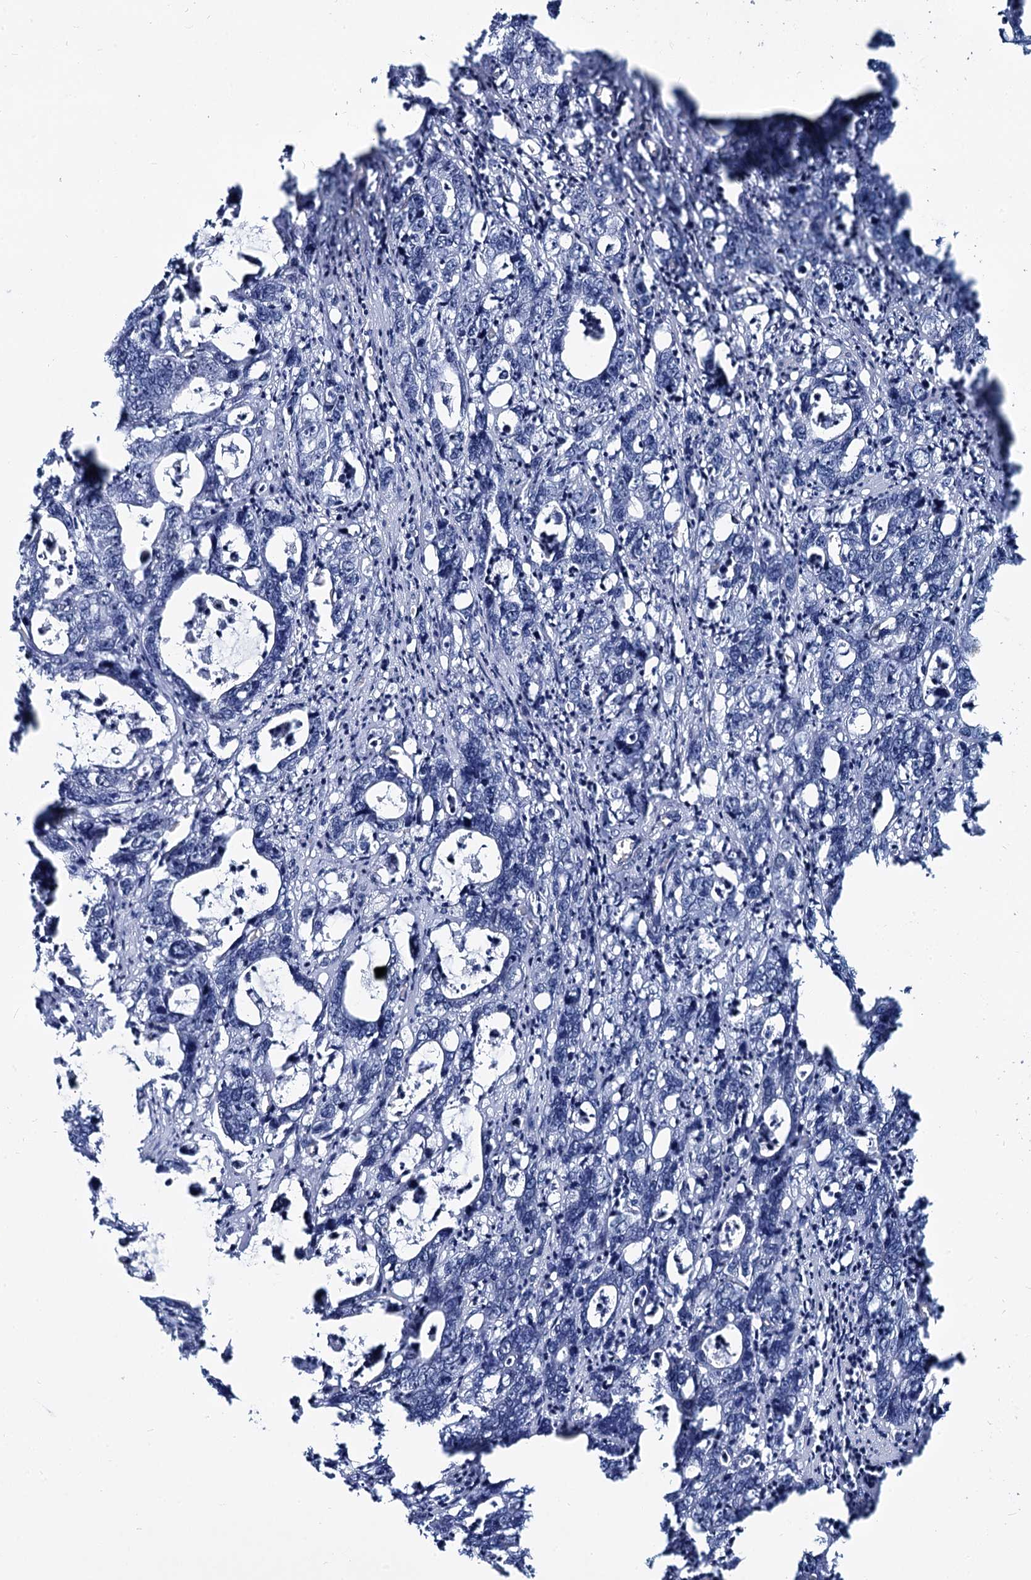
{"staining": {"intensity": "negative", "quantity": "none", "location": "none"}, "tissue": "colorectal cancer", "cell_type": "Tumor cells", "image_type": "cancer", "snomed": [{"axis": "morphology", "description": "Adenocarcinoma, NOS"}, {"axis": "topography", "description": "Colon"}], "caption": "IHC histopathology image of neoplastic tissue: colorectal adenocarcinoma stained with DAB (3,3'-diaminobenzidine) displays no significant protein positivity in tumor cells. The staining was performed using DAB to visualize the protein expression in brown, while the nuclei were stained in blue with hematoxylin (Magnification: 20x).", "gene": "CMAS", "patient": {"sex": "female", "age": 75}}